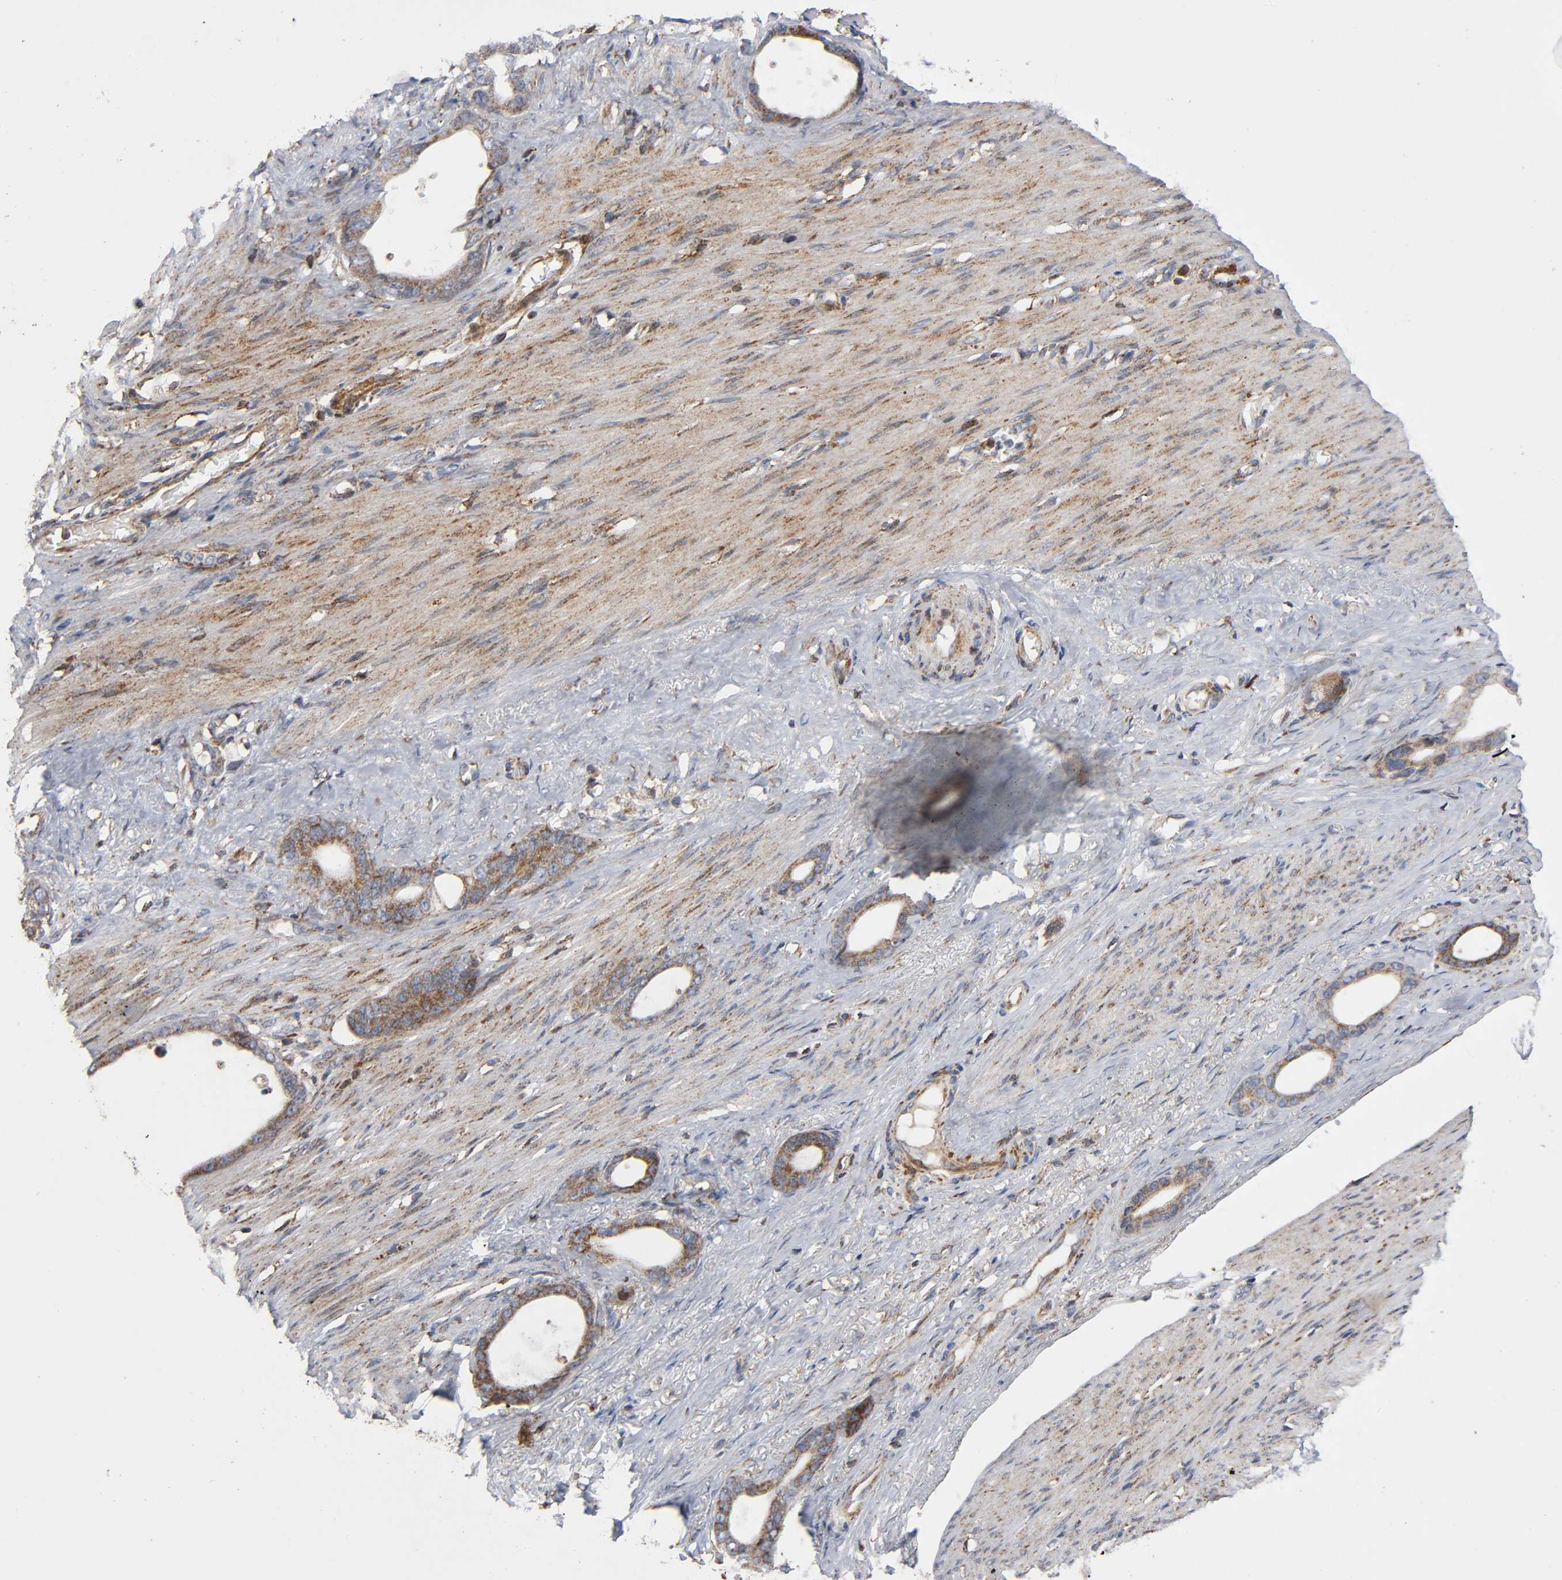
{"staining": {"intensity": "moderate", "quantity": "25%-75%", "location": "cytoplasmic/membranous"}, "tissue": "stomach cancer", "cell_type": "Tumor cells", "image_type": "cancer", "snomed": [{"axis": "morphology", "description": "Adenocarcinoma, NOS"}, {"axis": "topography", "description": "Stomach"}], "caption": "Immunohistochemical staining of adenocarcinoma (stomach) exhibits medium levels of moderate cytoplasmic/membranous staining in approximately 25%-75% of tumor cells.", "gene": "MAP3K1", "patient": {"sex": "female", "age": 75}}